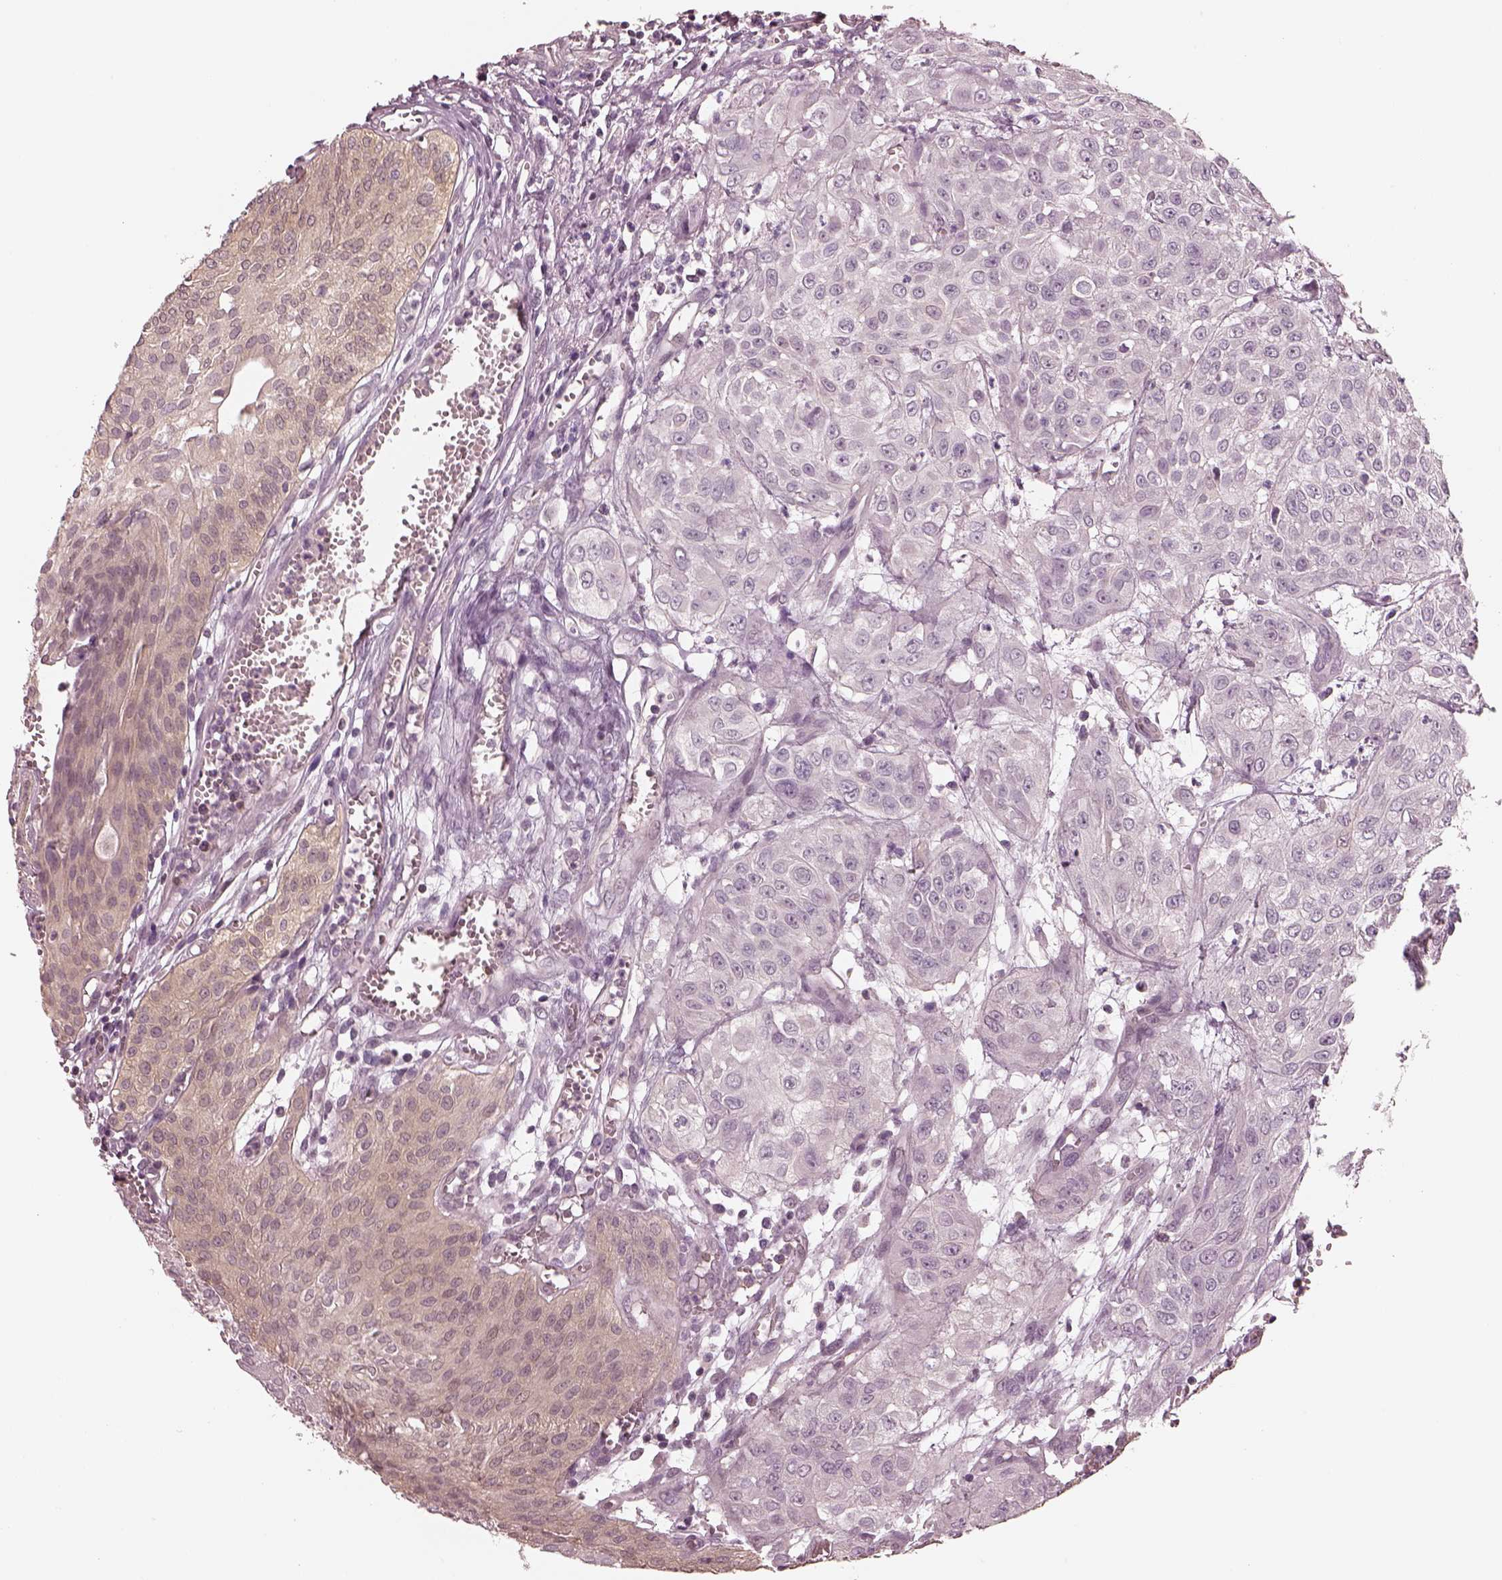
{"staining": {"intensity": "weak", "quantity": "25%-75%", "location": "cytoplasmic/membranous"}, "tissue": "urothelial cancer", "cell_type": "Tumor cells", "image_type": "cancer", "snomed": [{"axis": "morphology", "description": "Urothelial carcinoma, High grade"}, {"axis": "topography", "description": "Urinary bladder"}], "caption": "Urothelial cancer tissue exhibits weak cytoplasmic/membranous positivity in approximately 25%-75% of tumor cells", "gene": "EGR4", "patient": {"sex": "male", "age": 57}}